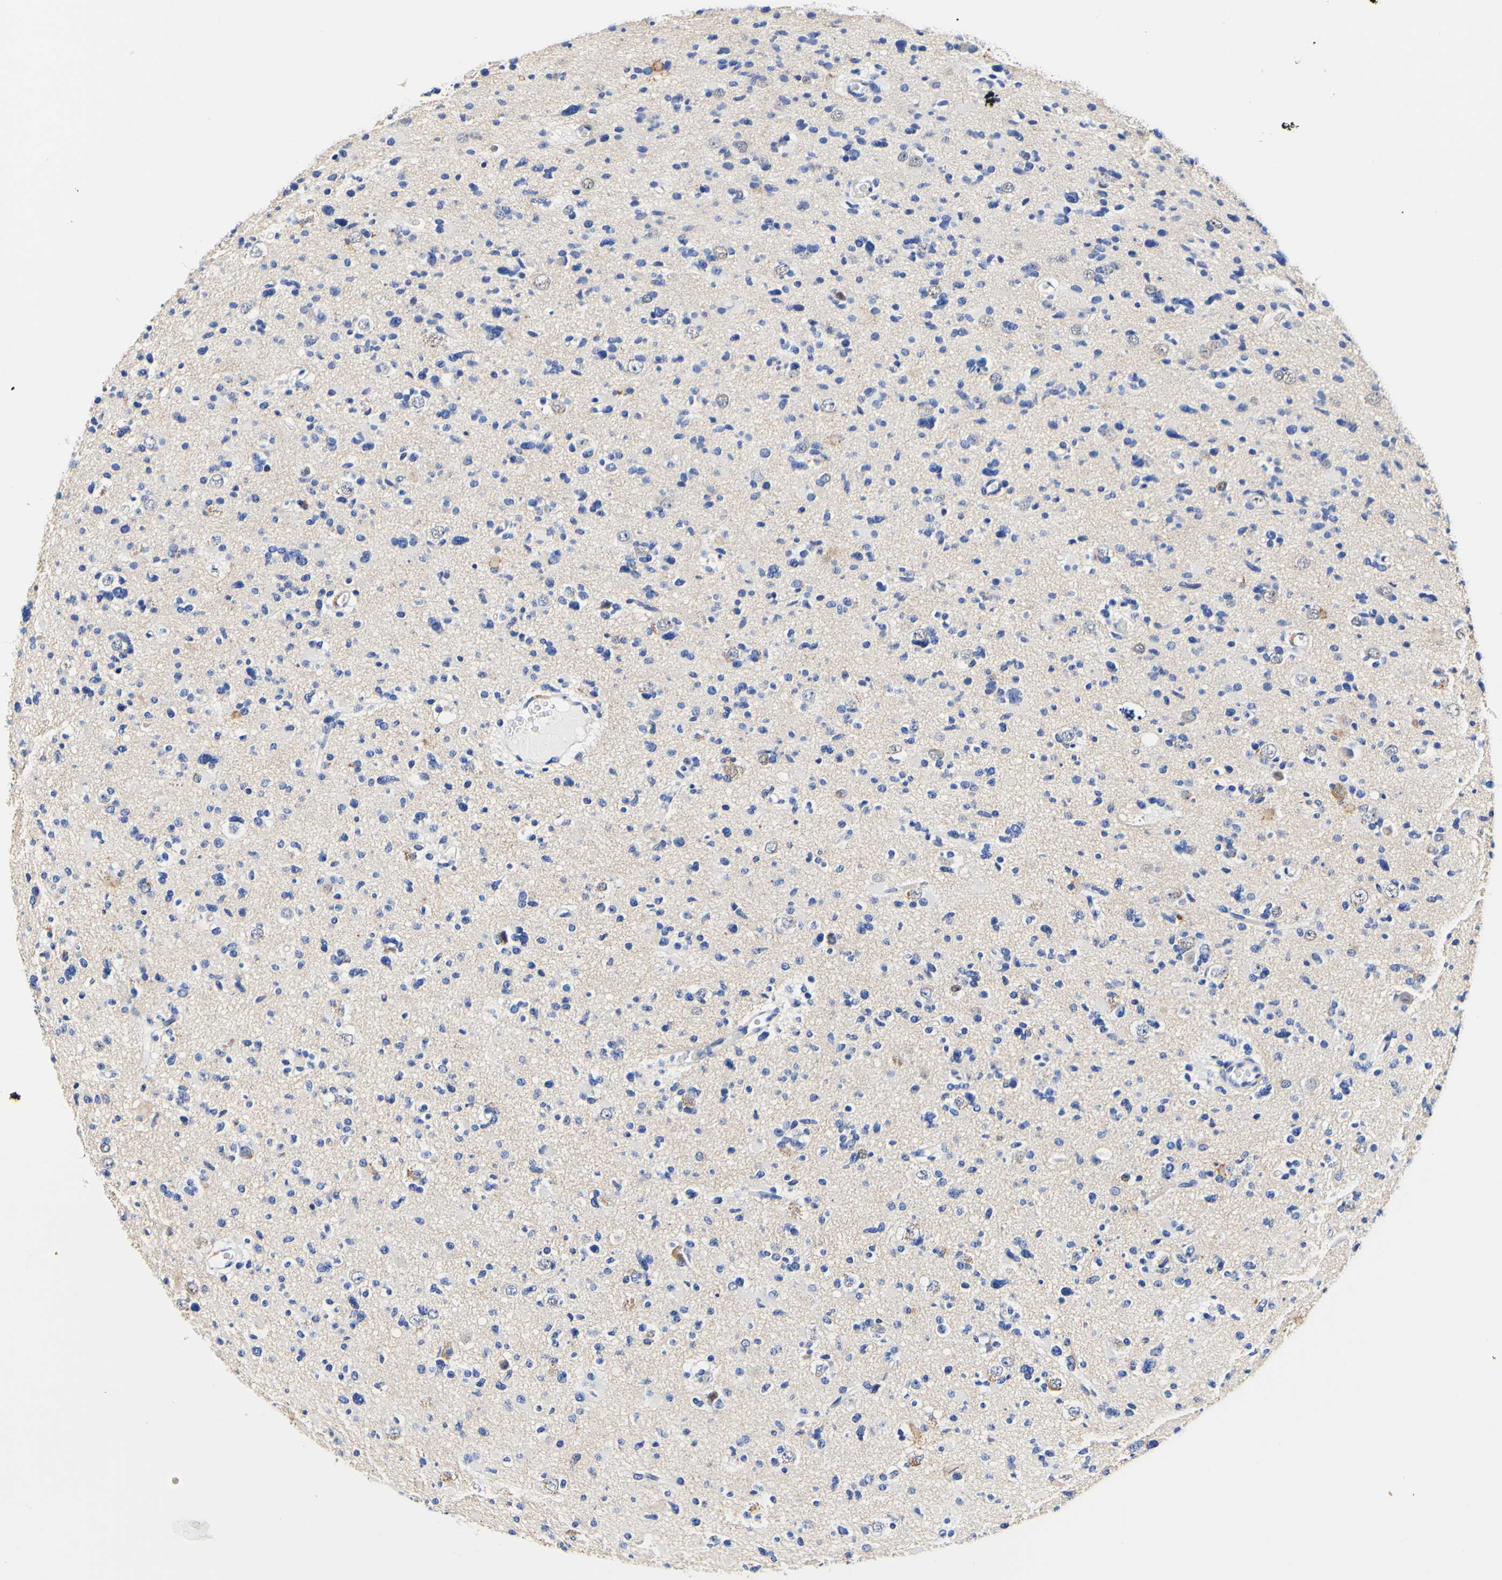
{"staining": {"intensity": "weak", "quantity": "<25%", "location": "cytoplasmic/membranous"}, "tissue": "glioma", "cell_type": "Tumor cells", "image_type": "cancer", "snomed": [{"axis": "morphology", "description": "Glioma, malignant, Low grade"}, {"axis": "topography", "description": "Brain"}], "caption": "Immunohistochemistry (IHC) of human glioma shows no expression in tumor cells.", "gene": "CAMK4", "patient": {"sex": "female", "age": 22}}